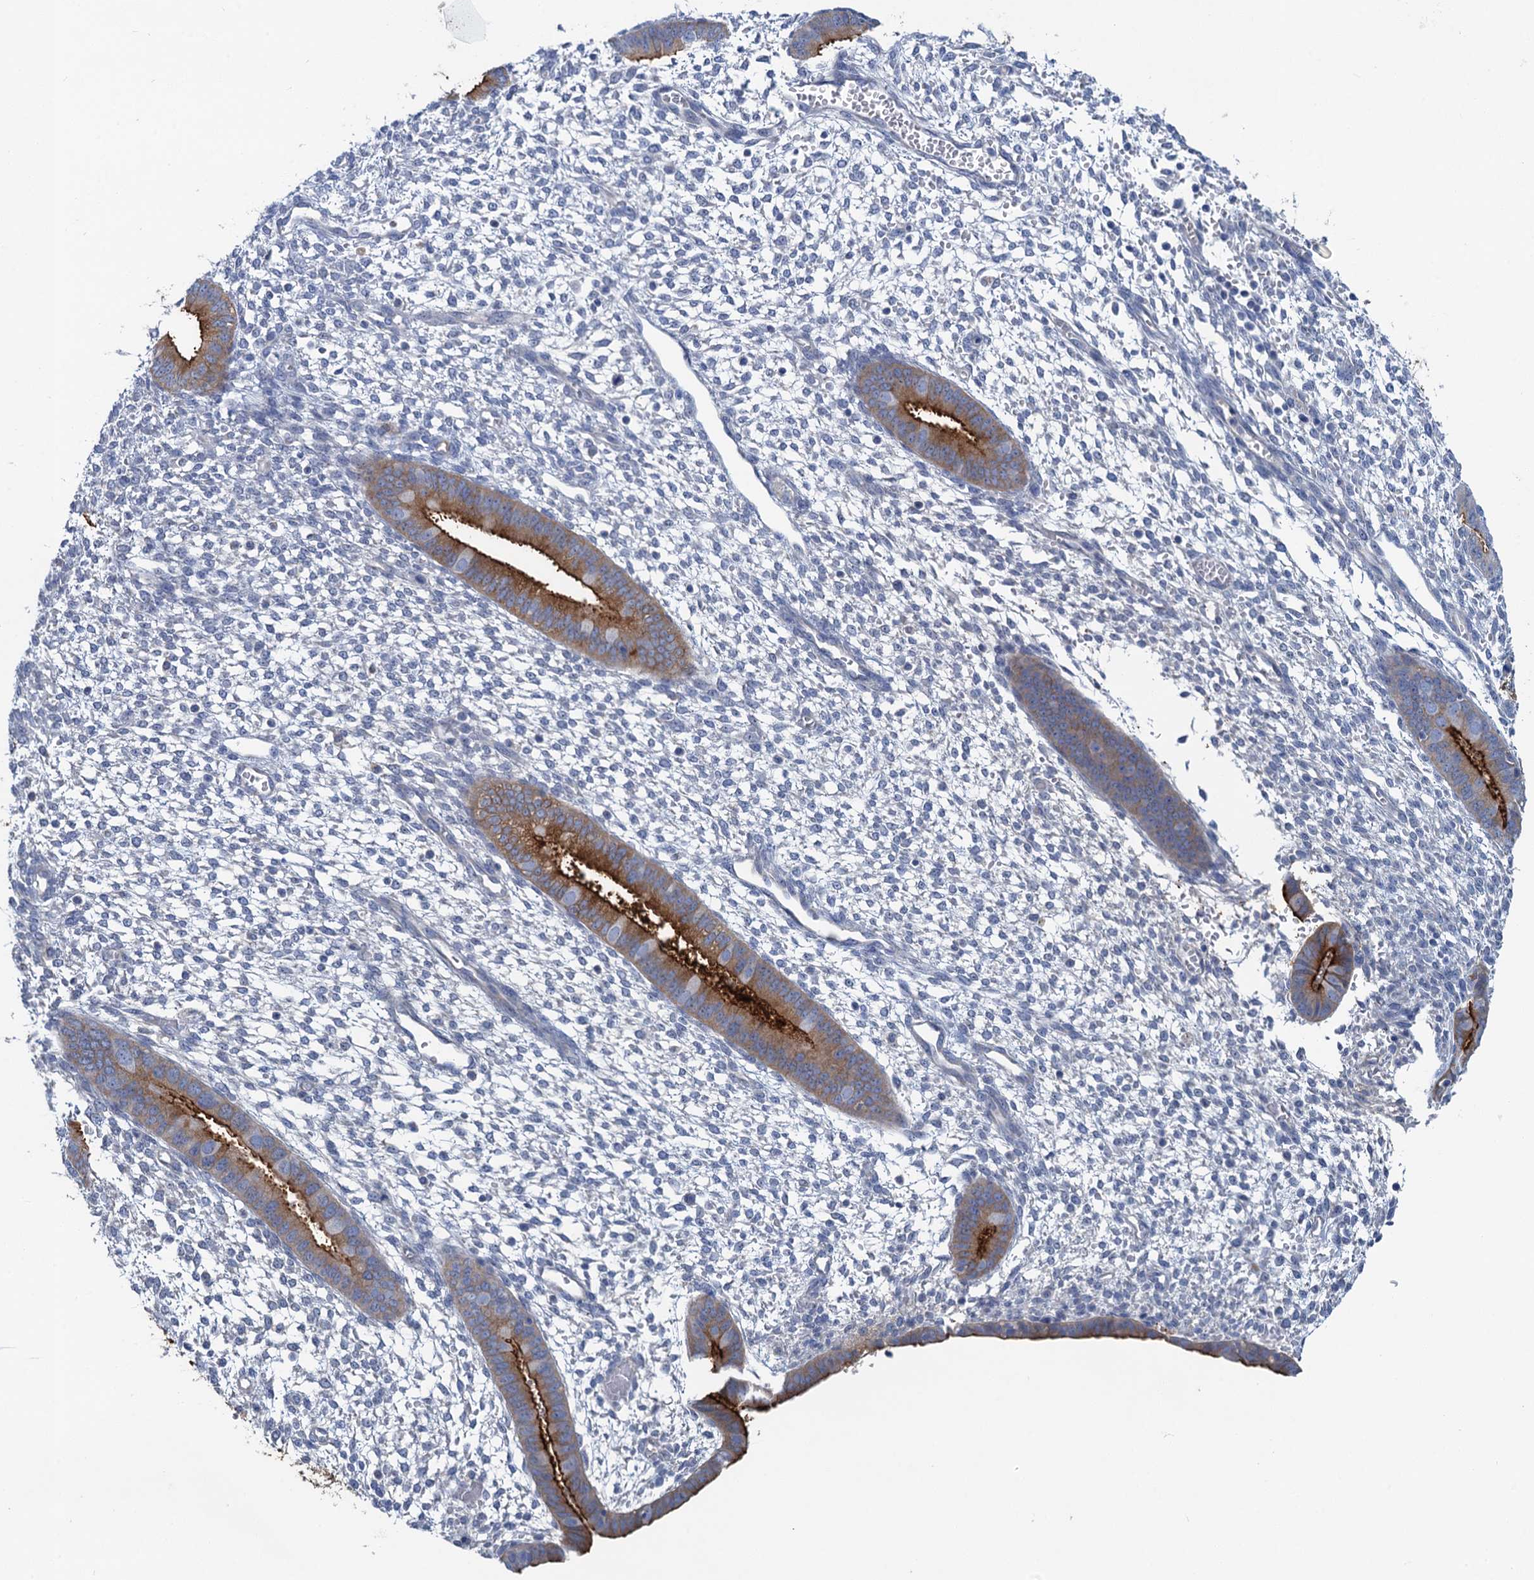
{"staining": {"intensity": "negative", "quantity": "none", "location": "none"}, "tissue": "endometrium", "cell_type": "Cells in endometrial stroma", "image_type": "normal", "snomed": [{"axis": "morphology", "description": "Normal tissue, NOS"}, {"axis": "topography", "description": "Endometrium"}], "caption": "Immunohistochemistry (IHC) of unremarkable endometrium reveals no positivity in cells in endometrial stroma. The staining is performed using DAB (3,3'-diaminobenzidine) brown chromogen with nuclei counter-stained in using hematoxylin.", "gene": "PLLP", "patient": {"sex": "female", "age": 46}}